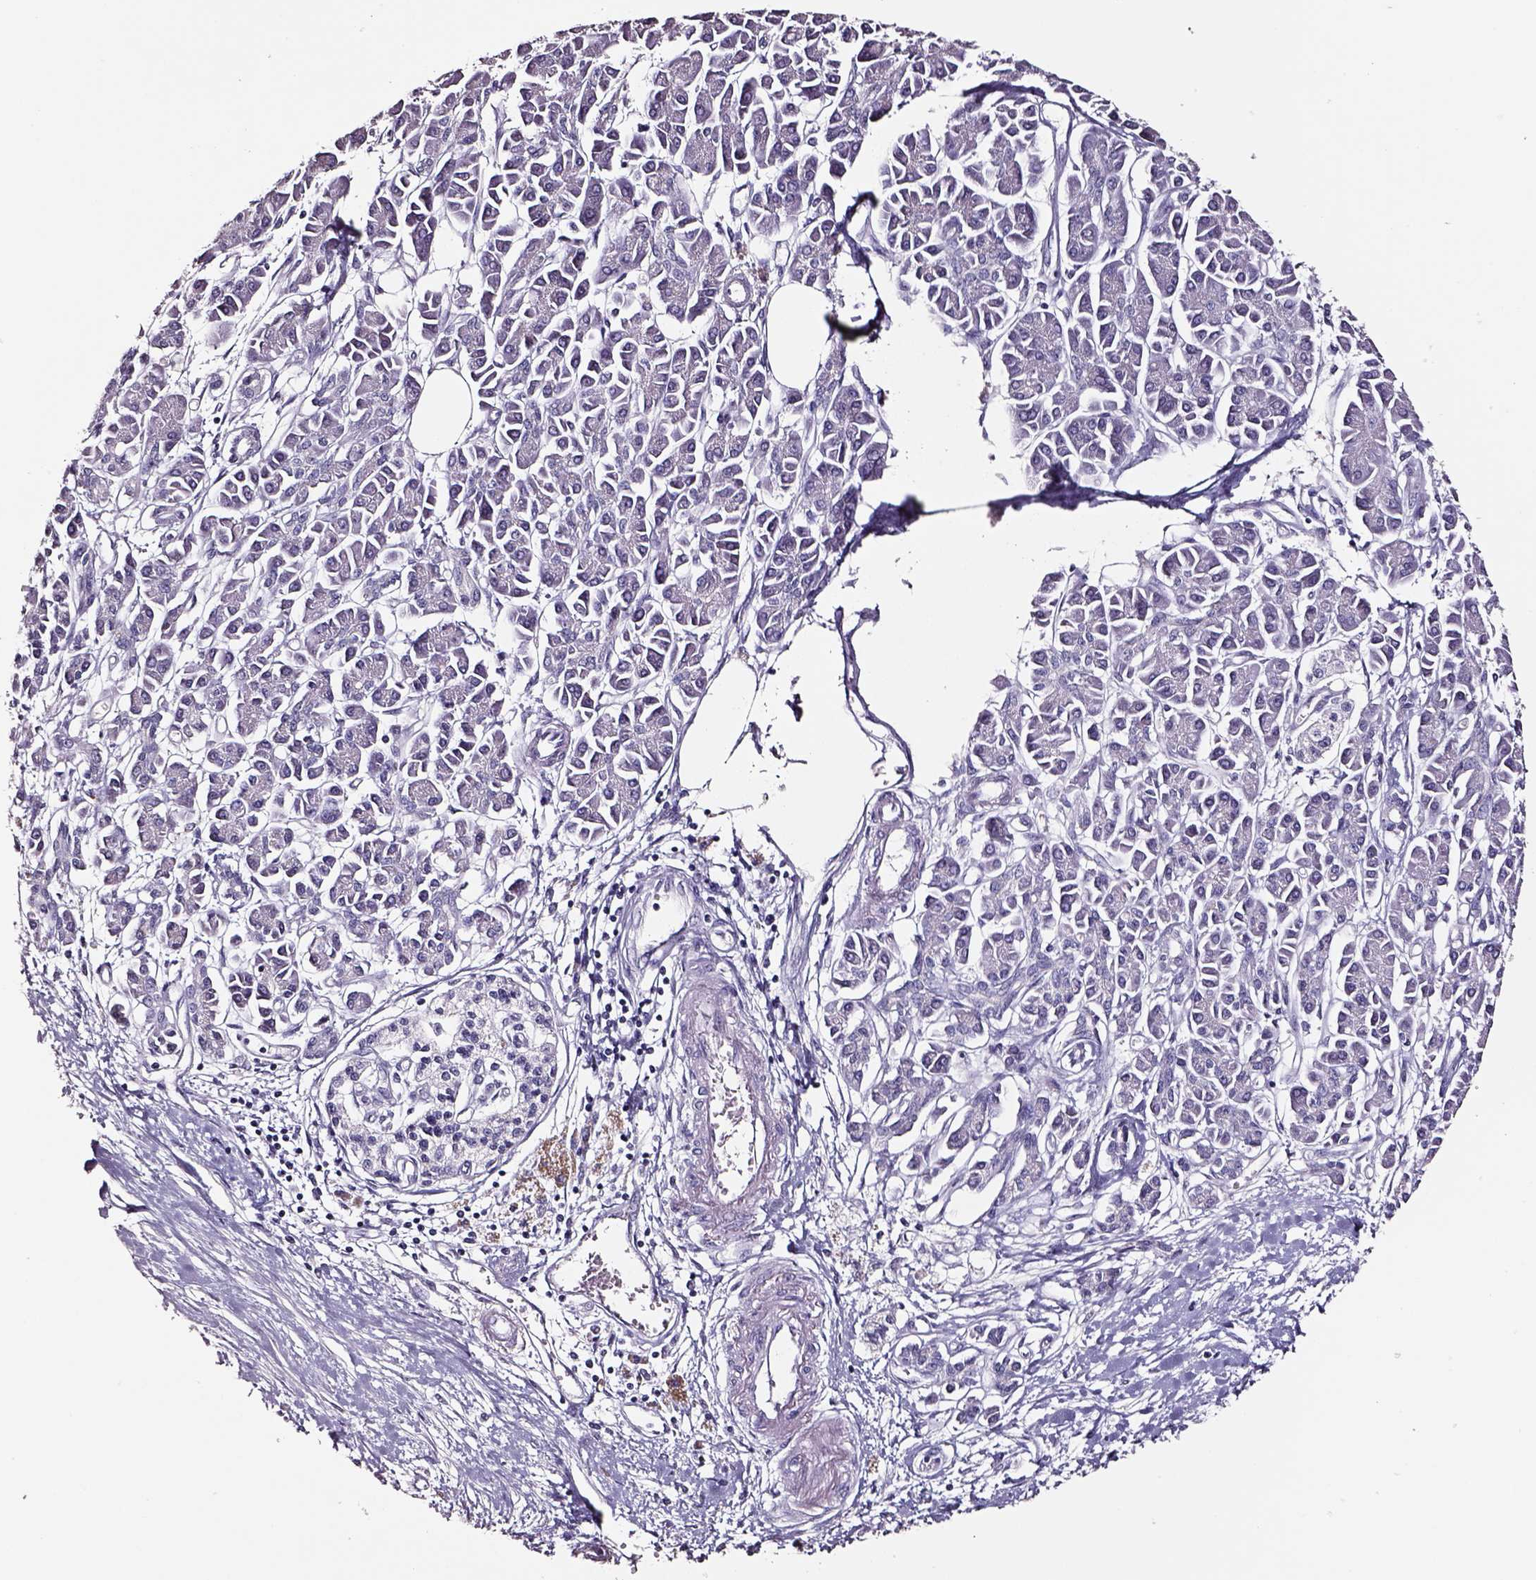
{"staining": {"intensity": "negative", "quantity": "none", "location": "none"}, "tissue": "pancreatic cancer", "cell_type": "Tumor cells", "image_type": "cancer", "snomed": [{"axis": "morphology", "description": "Adenocarcinoma, NOS"}, {"axis": "topography", "description": "Pancreas"}], "caption": "Immunohistochemistry (IHC) of human pancreatic cancer exhibits no positivity in tumor cells. (DAB IHC, high magnification).", "gene": "SMIM17", "patient": {"sex": "female", "age": 77}}